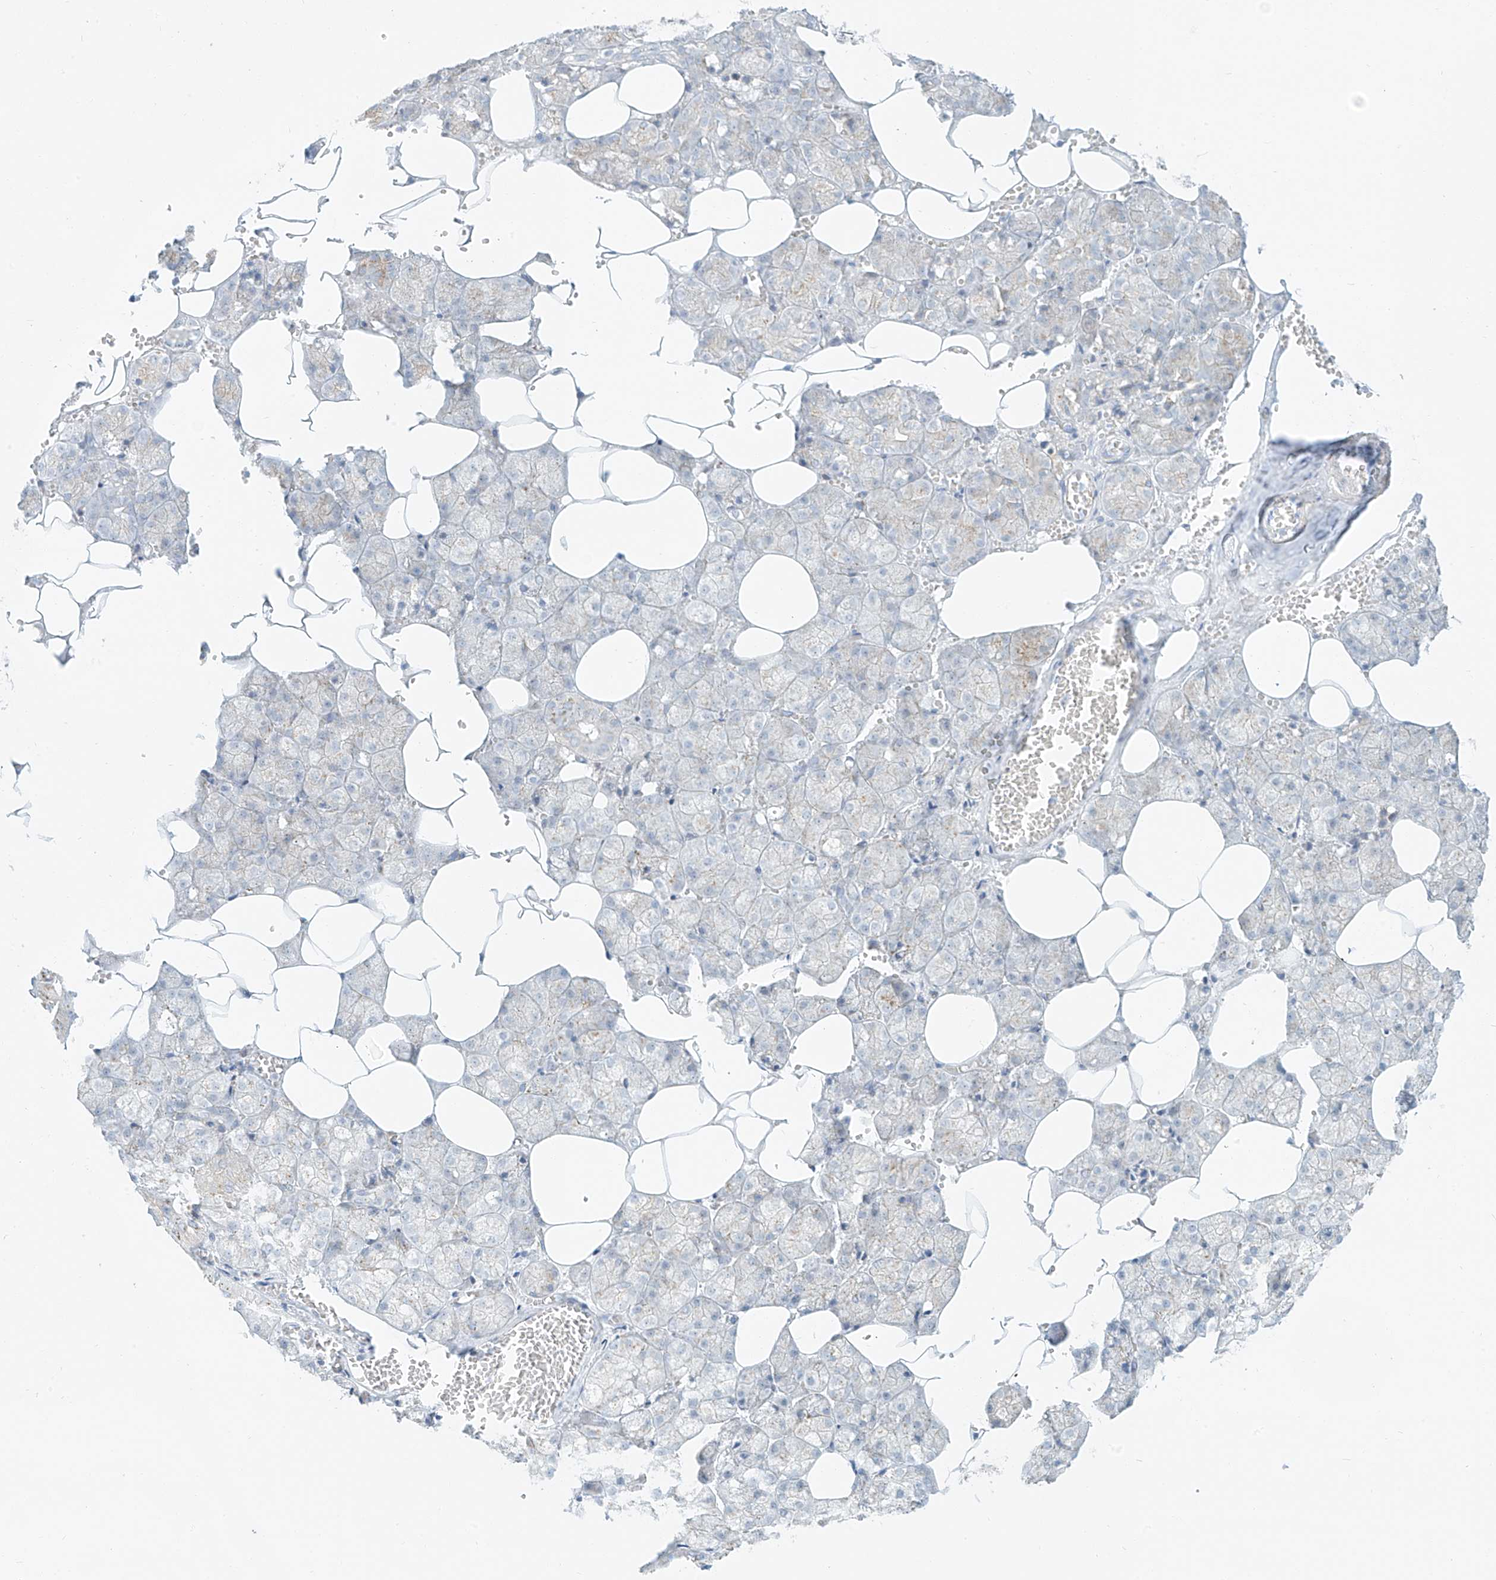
{"staining": {"intensity": "moderate", "quantity": "<25%", "location": "cytoplasmic/membranous"}, "tissue": "salivary gland", "cell_type": "Glandular cells", "image_type": "normal", "snomed": [{"axis": "morphology", "description": "Normal tissue, NOS"}, {"axis": "topography", "description": "Salivary gland"}], "caption": "Immunohistochemistry (IHC) (DAB) staining of normal salivary gland reveals moderate cytoplasmic/membranous protein expression in about <25% of glandular cells.", "gene": "SLC35F6", "patient": {"sex": "male", "age": 62}}